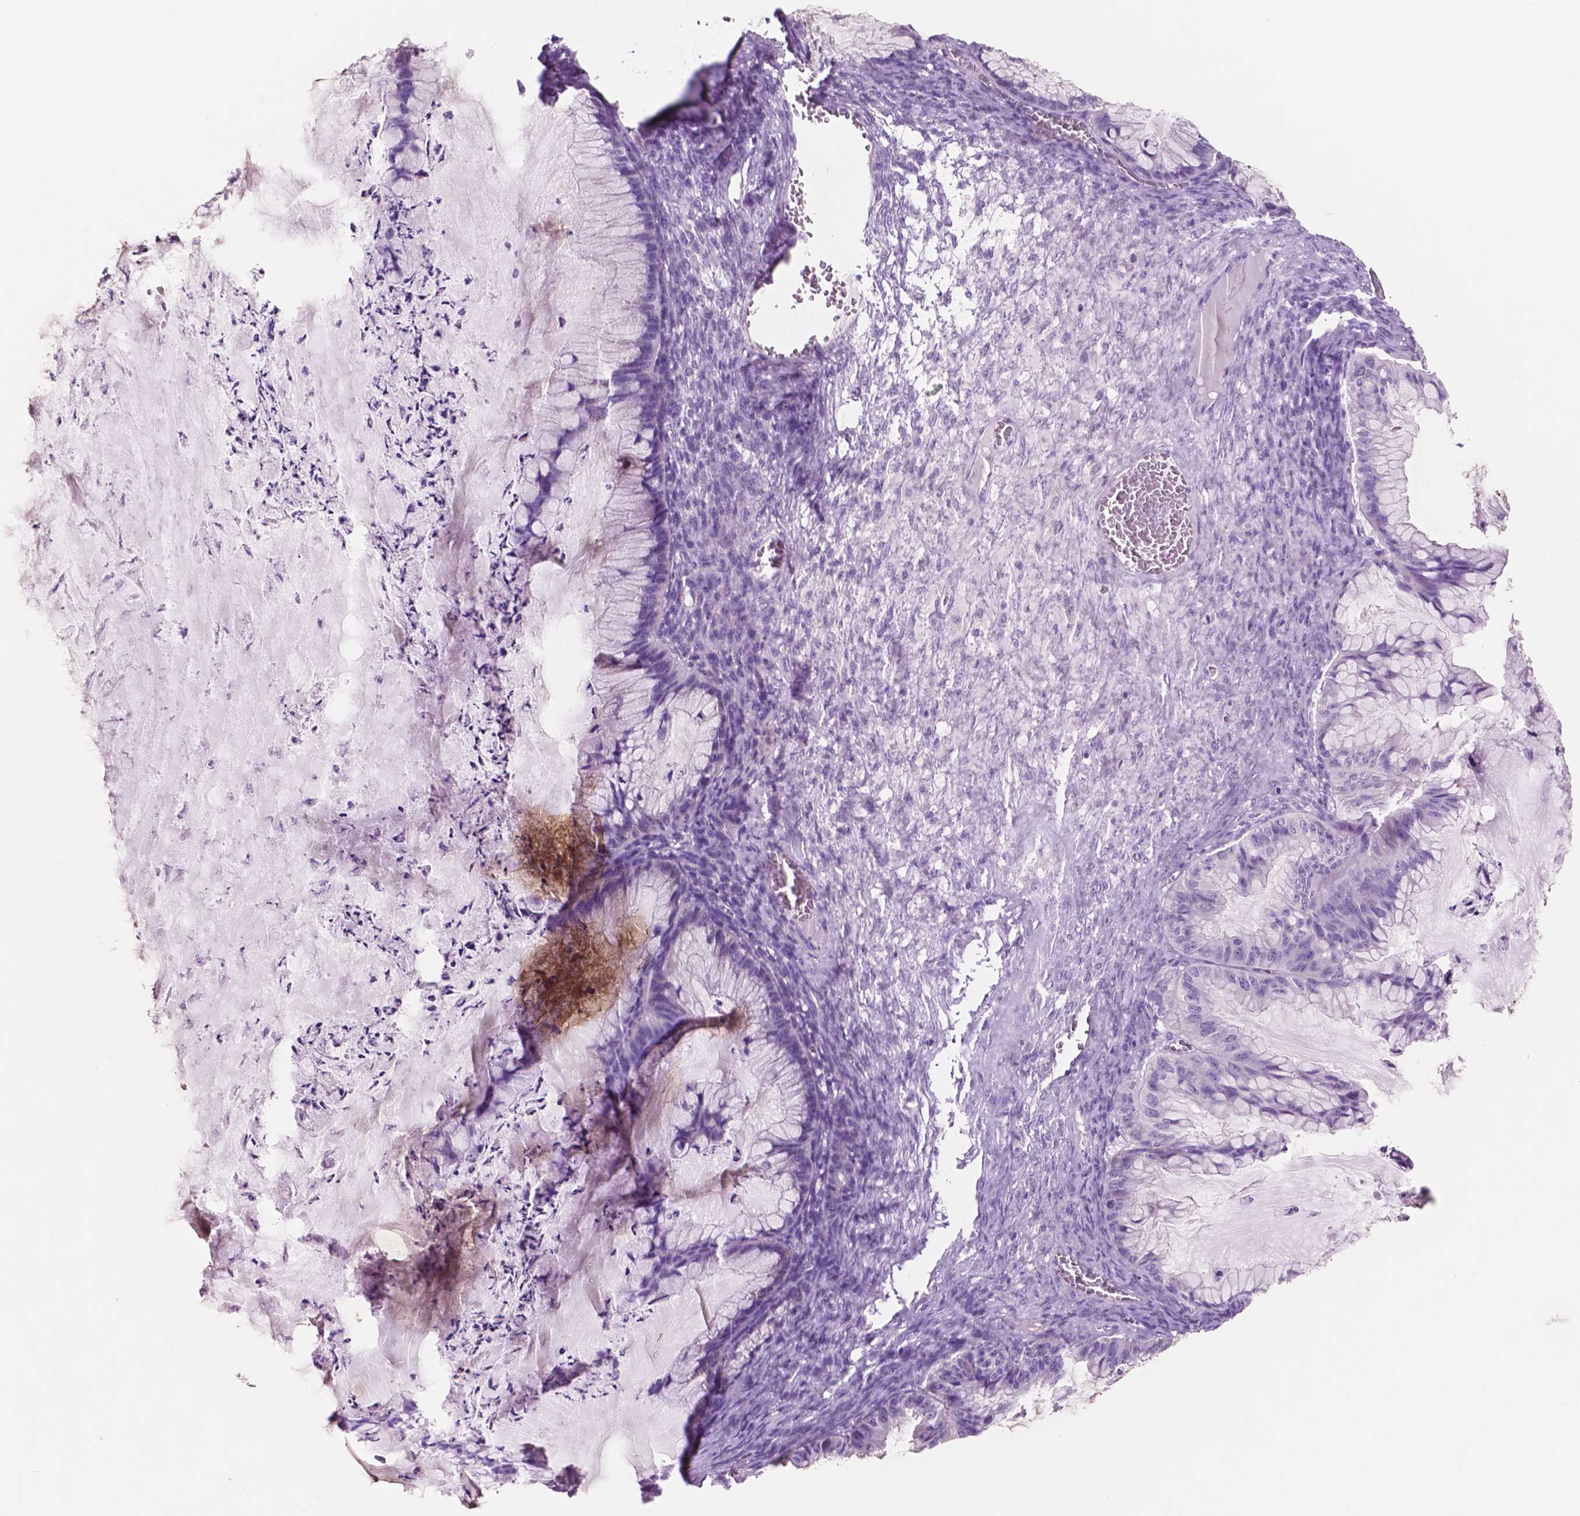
{"staining": {"intensity": "negative", "quantity": "none", "location": "none"}, "tissue": "ovarian cancer", "cell_type": "Tumor cells", "image_type": "cancer", "snomed": [{"axis": "morphology", "description": "Cystadenocarcinoma, mucinous, NOS"}, {"axis": "topography", "description": "Ovary"}], "caption": "Image shows no protein positivity in tumor cells of ovarian mucinous cystadenocarcinoma tissue. The staining was performed using DAB to visualize the protein expression in brown, while the nuclei were stained in blue with hematoxylin (Magnification: 20x).", "gene": "IDO1", "patient": {"sex": "female", "age": 72}}